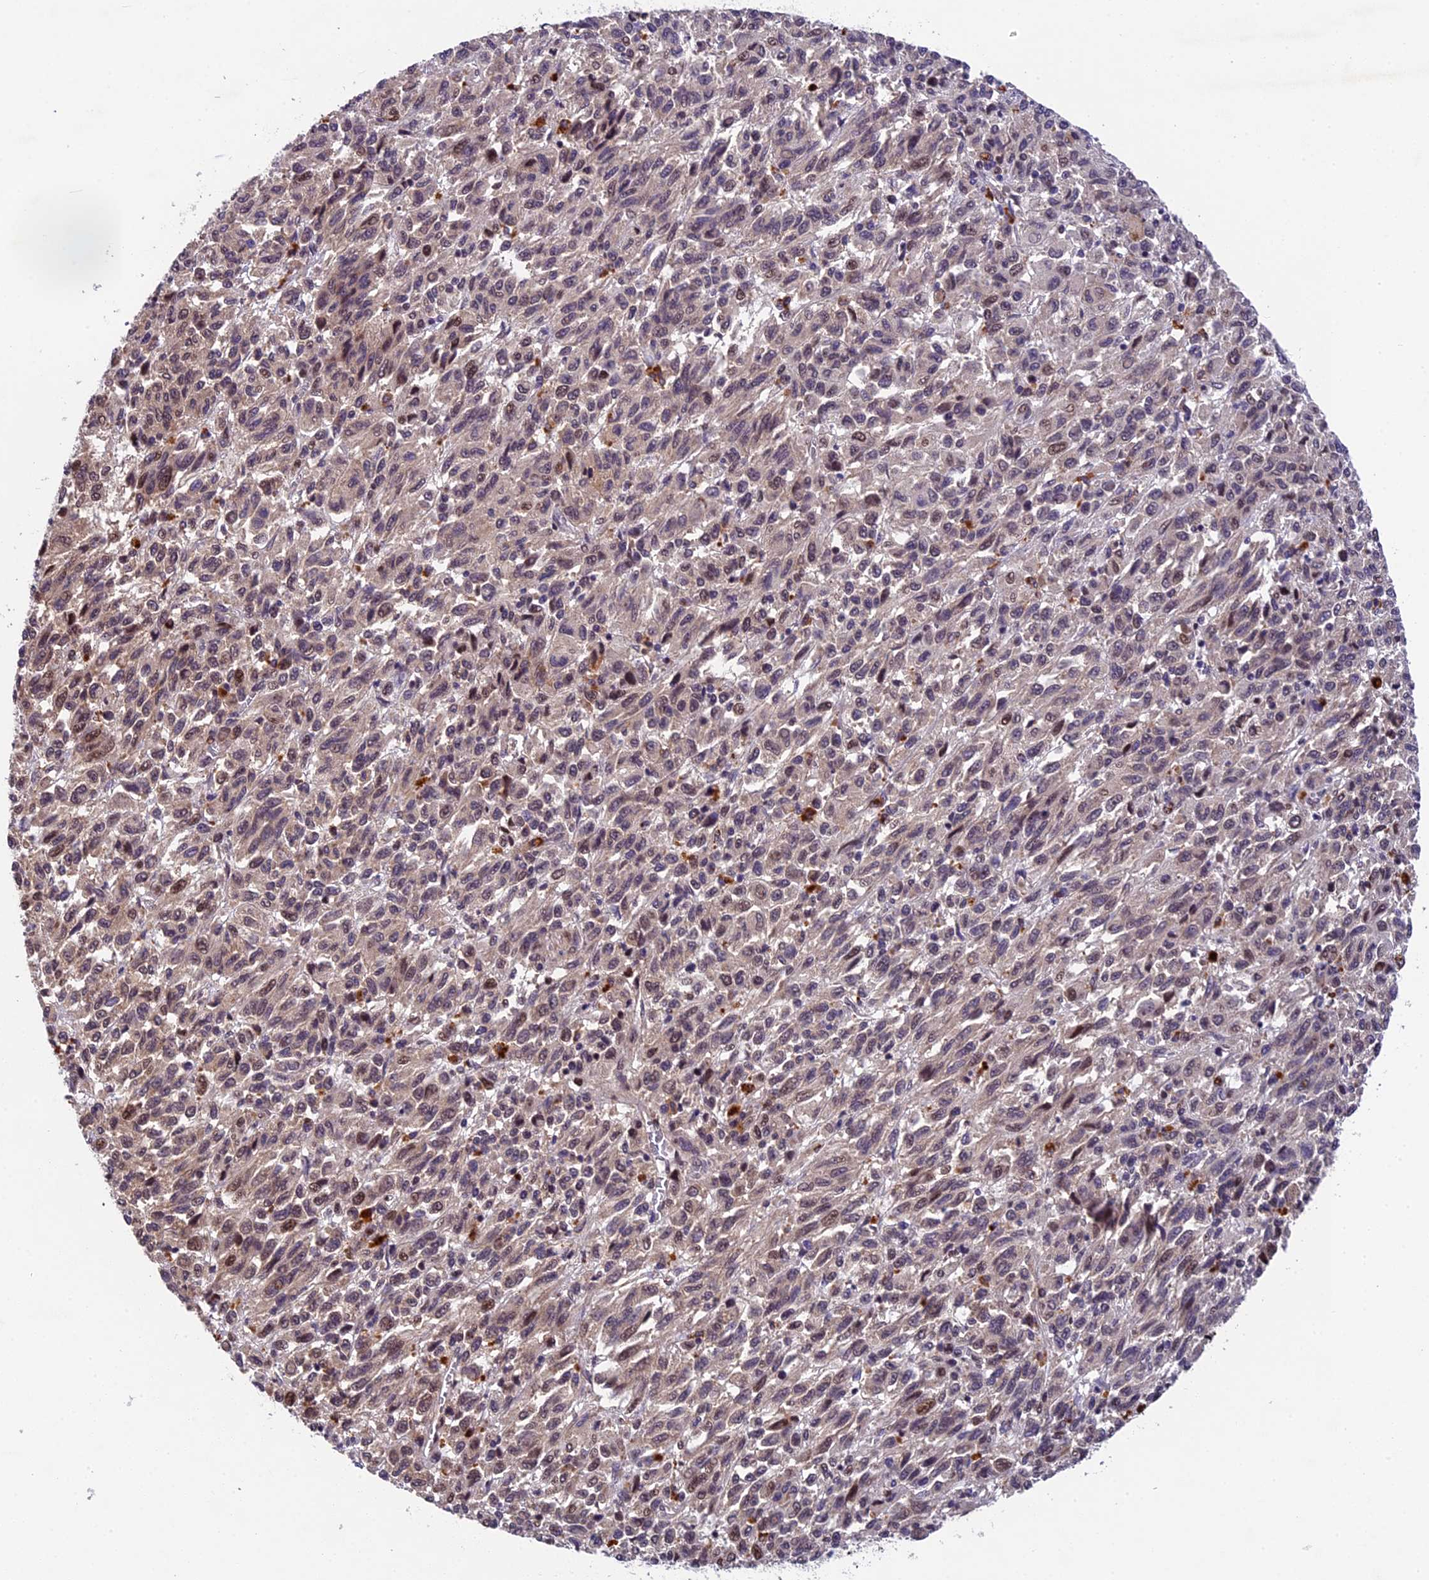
{"staining": {"intensity": "weak", "quantity": "25%-75%", "location": "cytoplasmic/membranous,nuclear"}, "tissue": "melanoma", "cell_type": "Tumor cells", "image_type": "cancer", "snomed": [{"axis": "morphology", "description": "Malignant melanoma, Metastatic site"}, {"axis": "topography", "description": "Lung"}], "caption": "A brown stain shows weak cytoplasmic/membranous and nuclear staining of a protein in melanoma tumor cells.", "gene": "CCSER1", "patient": {"sex": "male", "age": 64}}